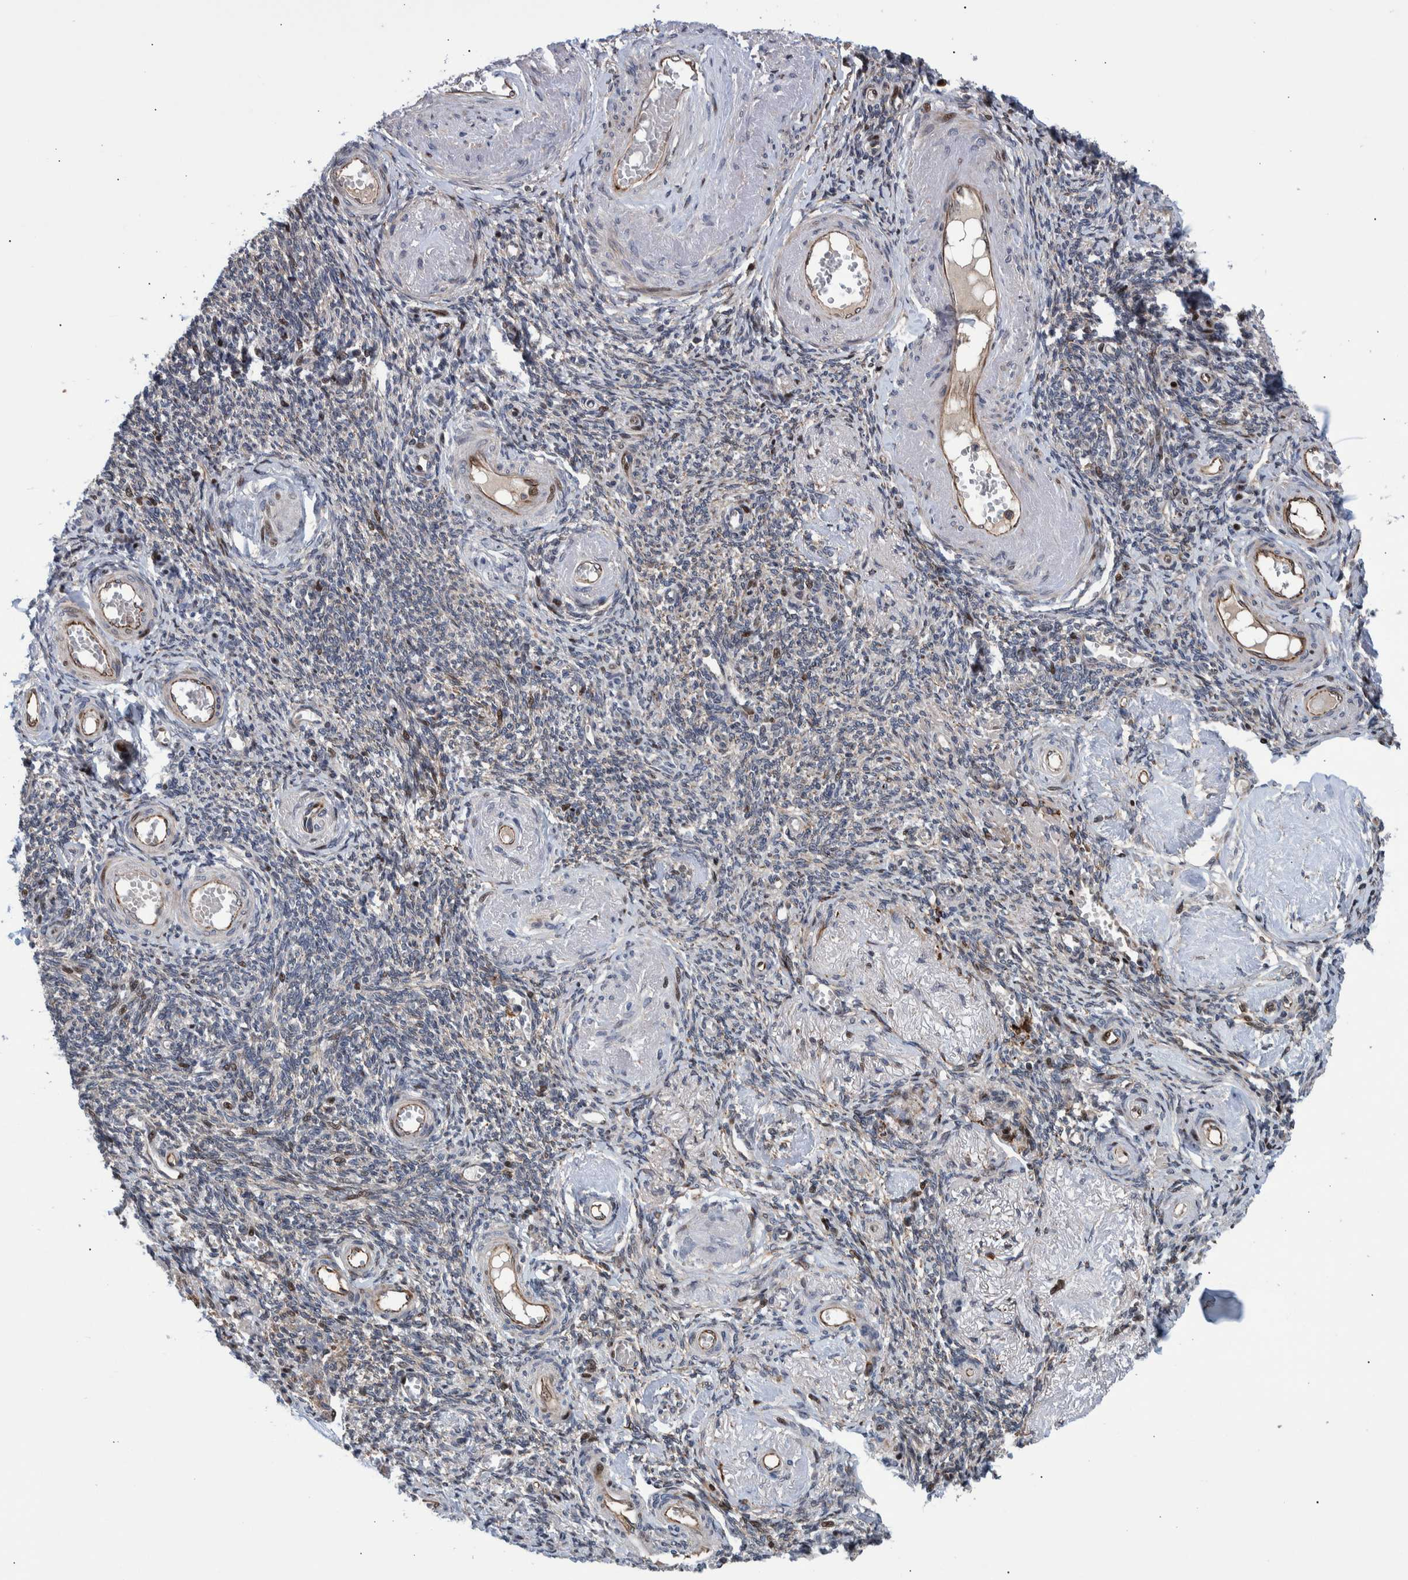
{"staining": {"intensity": "strong", "quantity": ">75%", "location": "cytoplasmic/membranous,nuclear"}, "tissue": "adipose tissue", "cell_type": "Adipocytes", "image_type": "normal", "snomed": [{"axis": "morphology", "description": "Normal tissue, NOS"}, {"axis": "topography", "description": "Vascular tissue"}, {"axis": "topography", "description": "Fallopian tube"}, {"axis": "topography", "description": "Ovary"}], "caption": "Strong cytoplasmic/membranous,nuclear expression is identified in approximately >75% of adipocytes in benign adipose tissue. Immunohistochemistry (ihc) stains the protein of interest in brown and the nuclei are stained blue.", "gene": "SHISA6", "patient": {"sex": "female", "age": 67}}